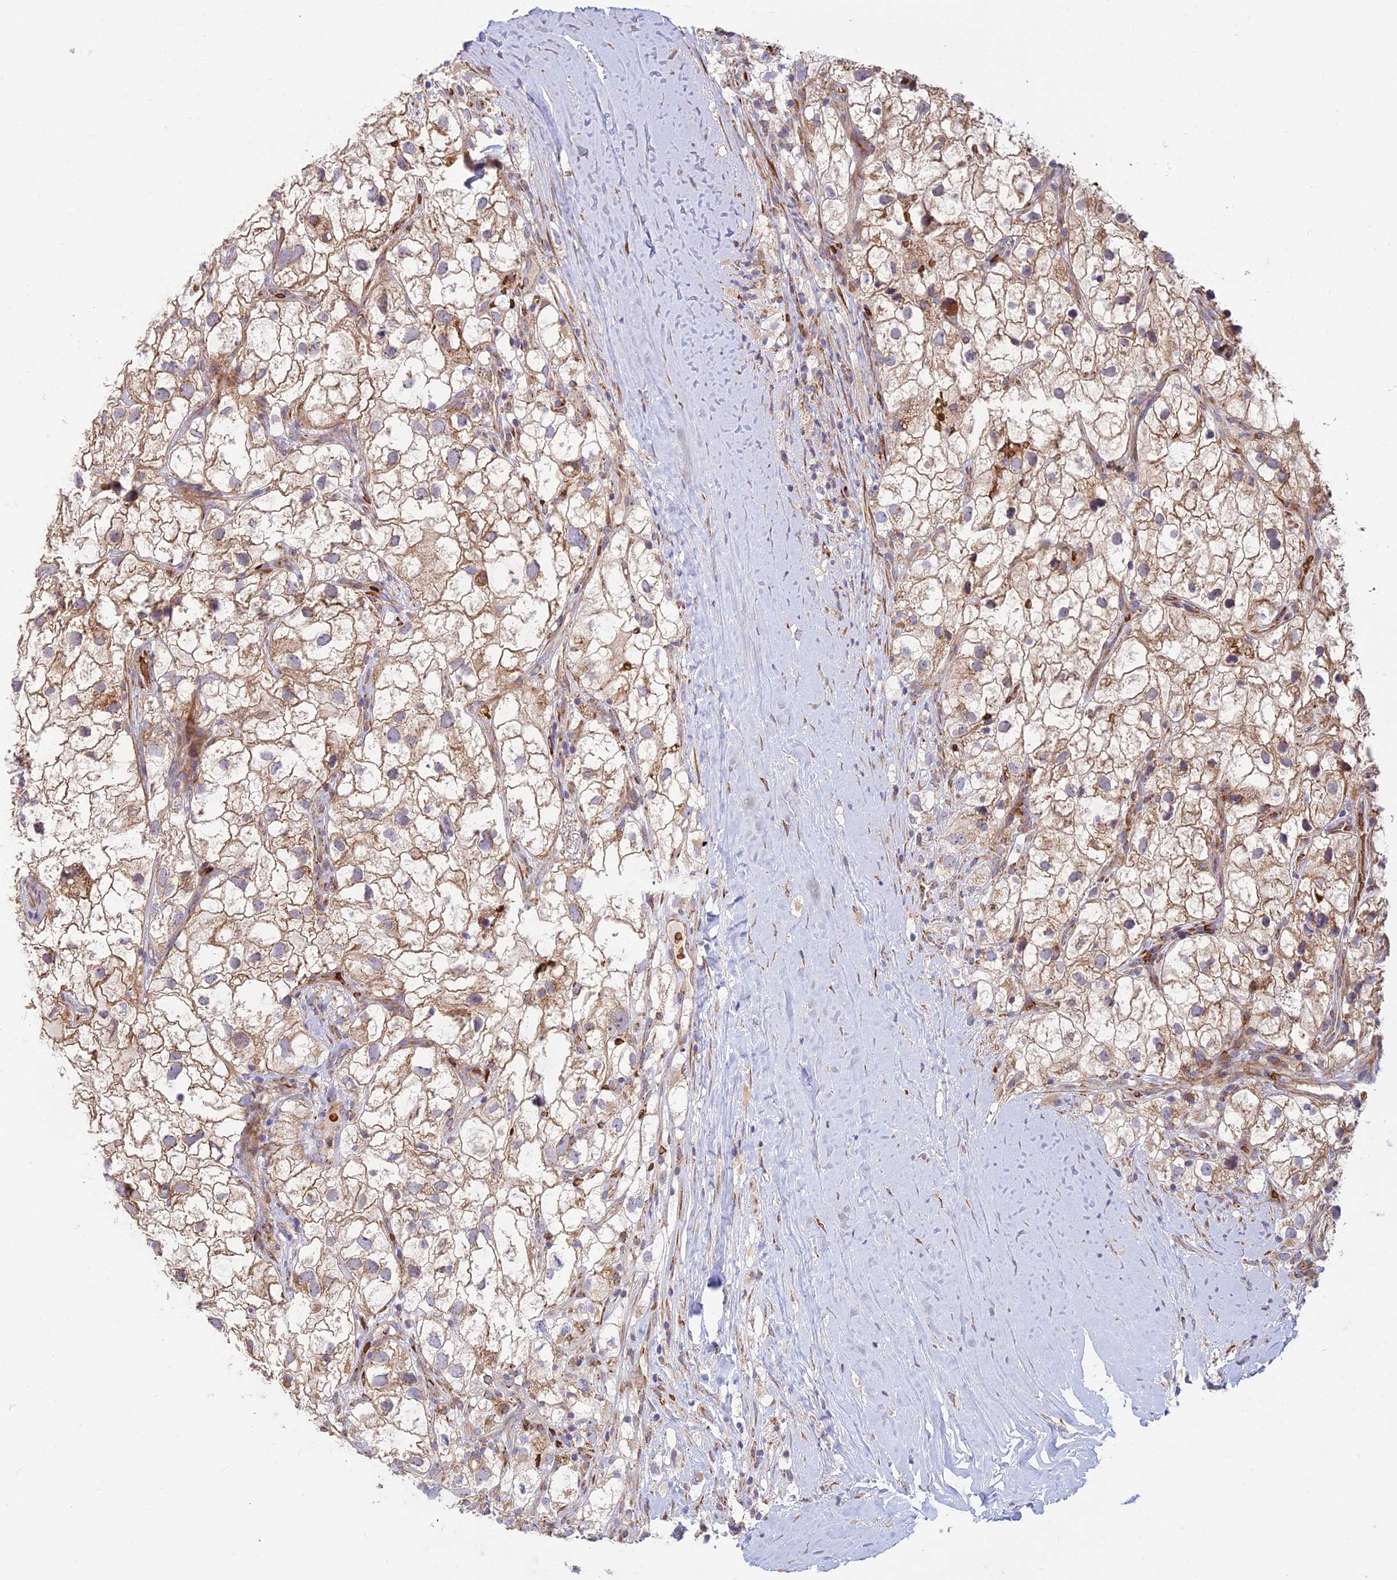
{"staining": {"intensity": "weak", "quantity": ">75%", "location": "cytoplasmic/membranous"}, "tissue": "renal cancer", "cell_type": "Tumor cells", "image_type": "cancer", "snomed": [{"axis": "morphology", "description": "Adenocarcinoma, NOS"}, {"axis": "topography", "description": "Kidney"}], "caption": "About >75% of tumor cells in renal adenocarcinoma exhibit weak cytoplasmic/membranous protein positivity as visualized by brown immunohistochemical staining.", "gene": "UFSP2", "patient": {"sex": "male", "age": 59}}